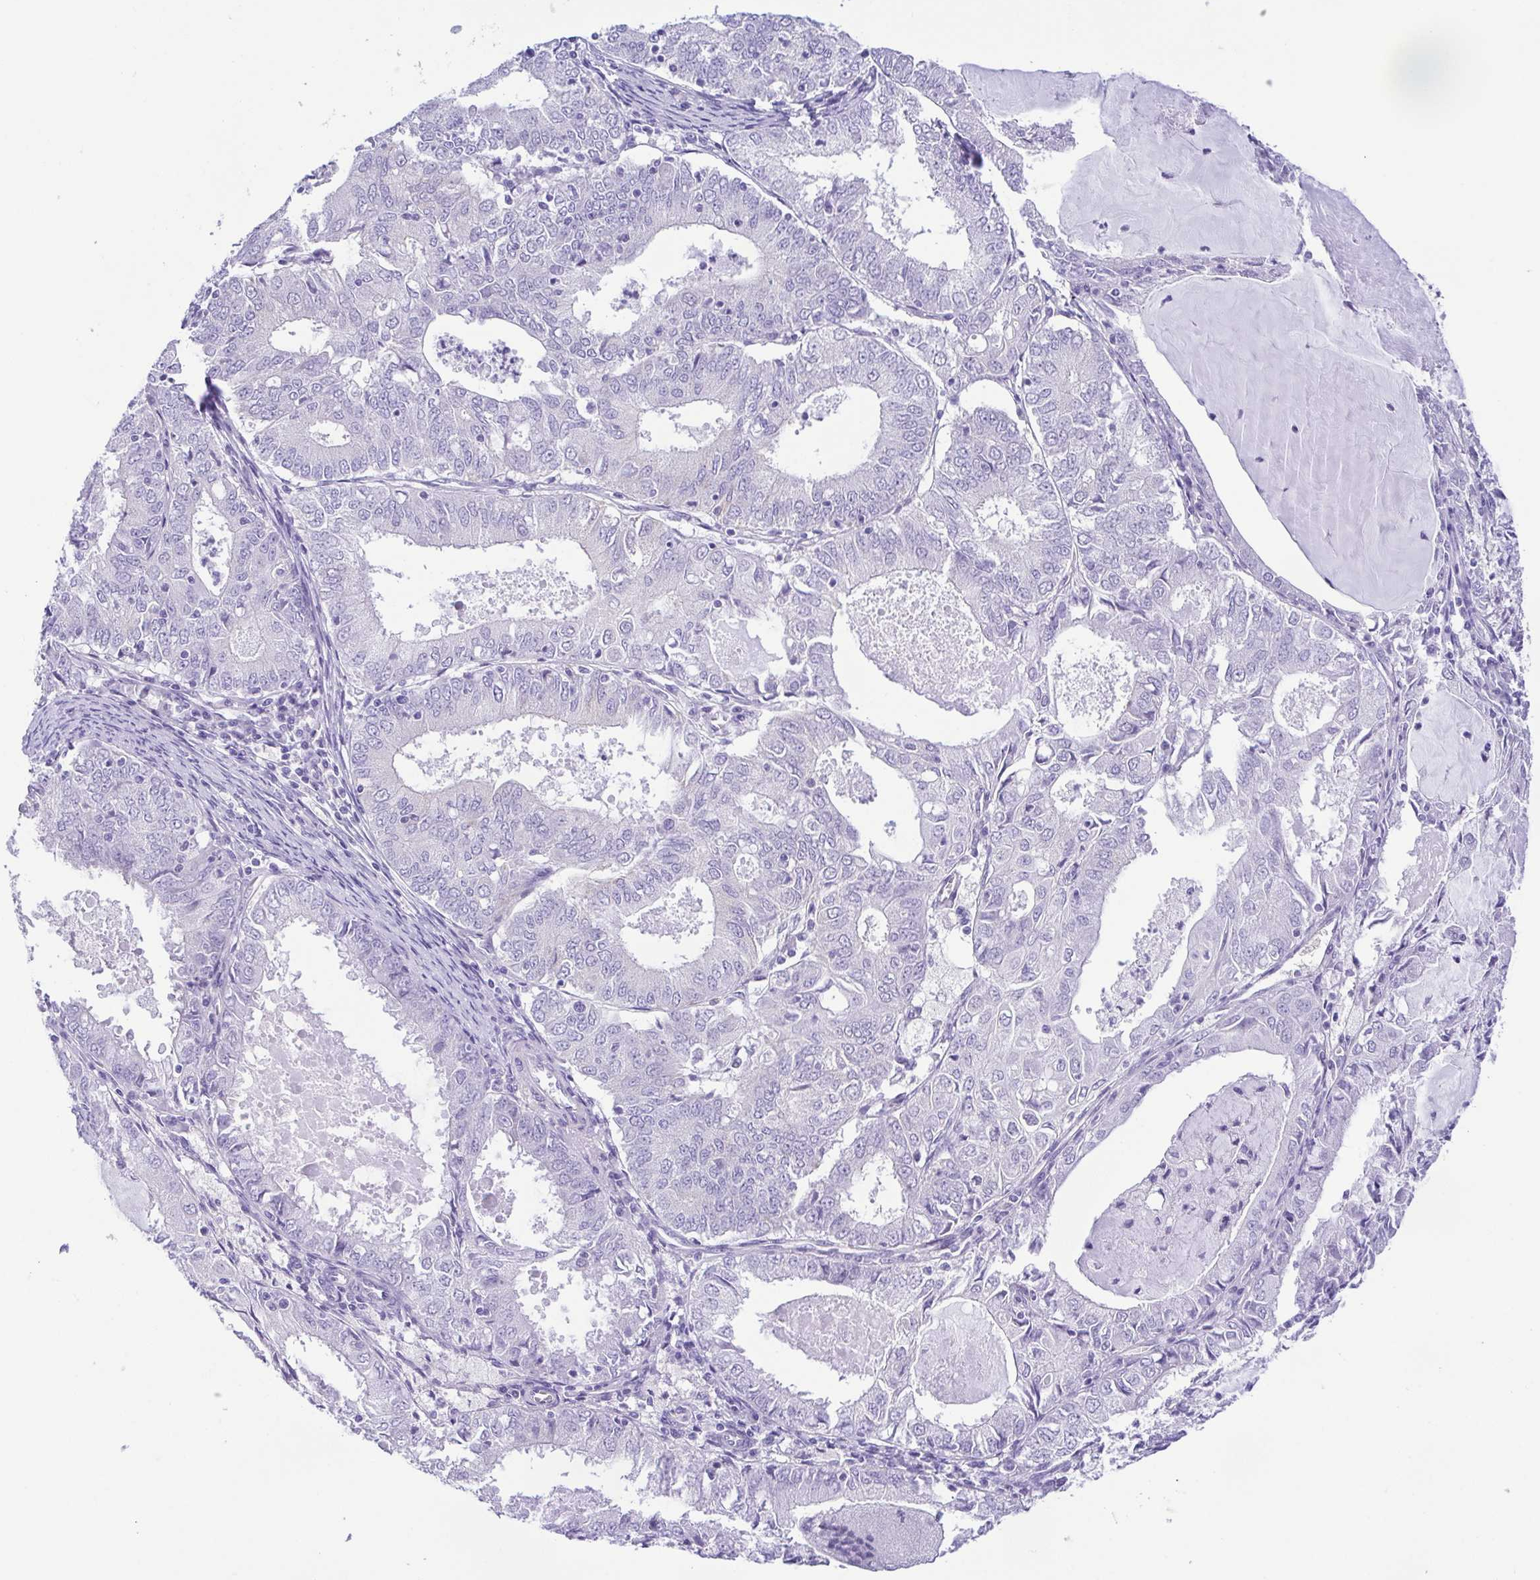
{"staining": {"intensity": "negative", "quantity": "none", "location": "none"}, "tissue": "endometrial cancer", "cell_type": "Tumor cells", "image_type": "cancer", "snomed": [{"axis": "morphology", "description": "Adenocarcinoma, NOS"}, {"axis": "topography", "description": "Endometrium"}], "caption": "Endometrial adenocarcinoma stained for a protein using immunohistochemistry (IHC) shows no expression tumor cells.", "gene": "EPB42", "patient": {"sex": "female", "age": 57}}